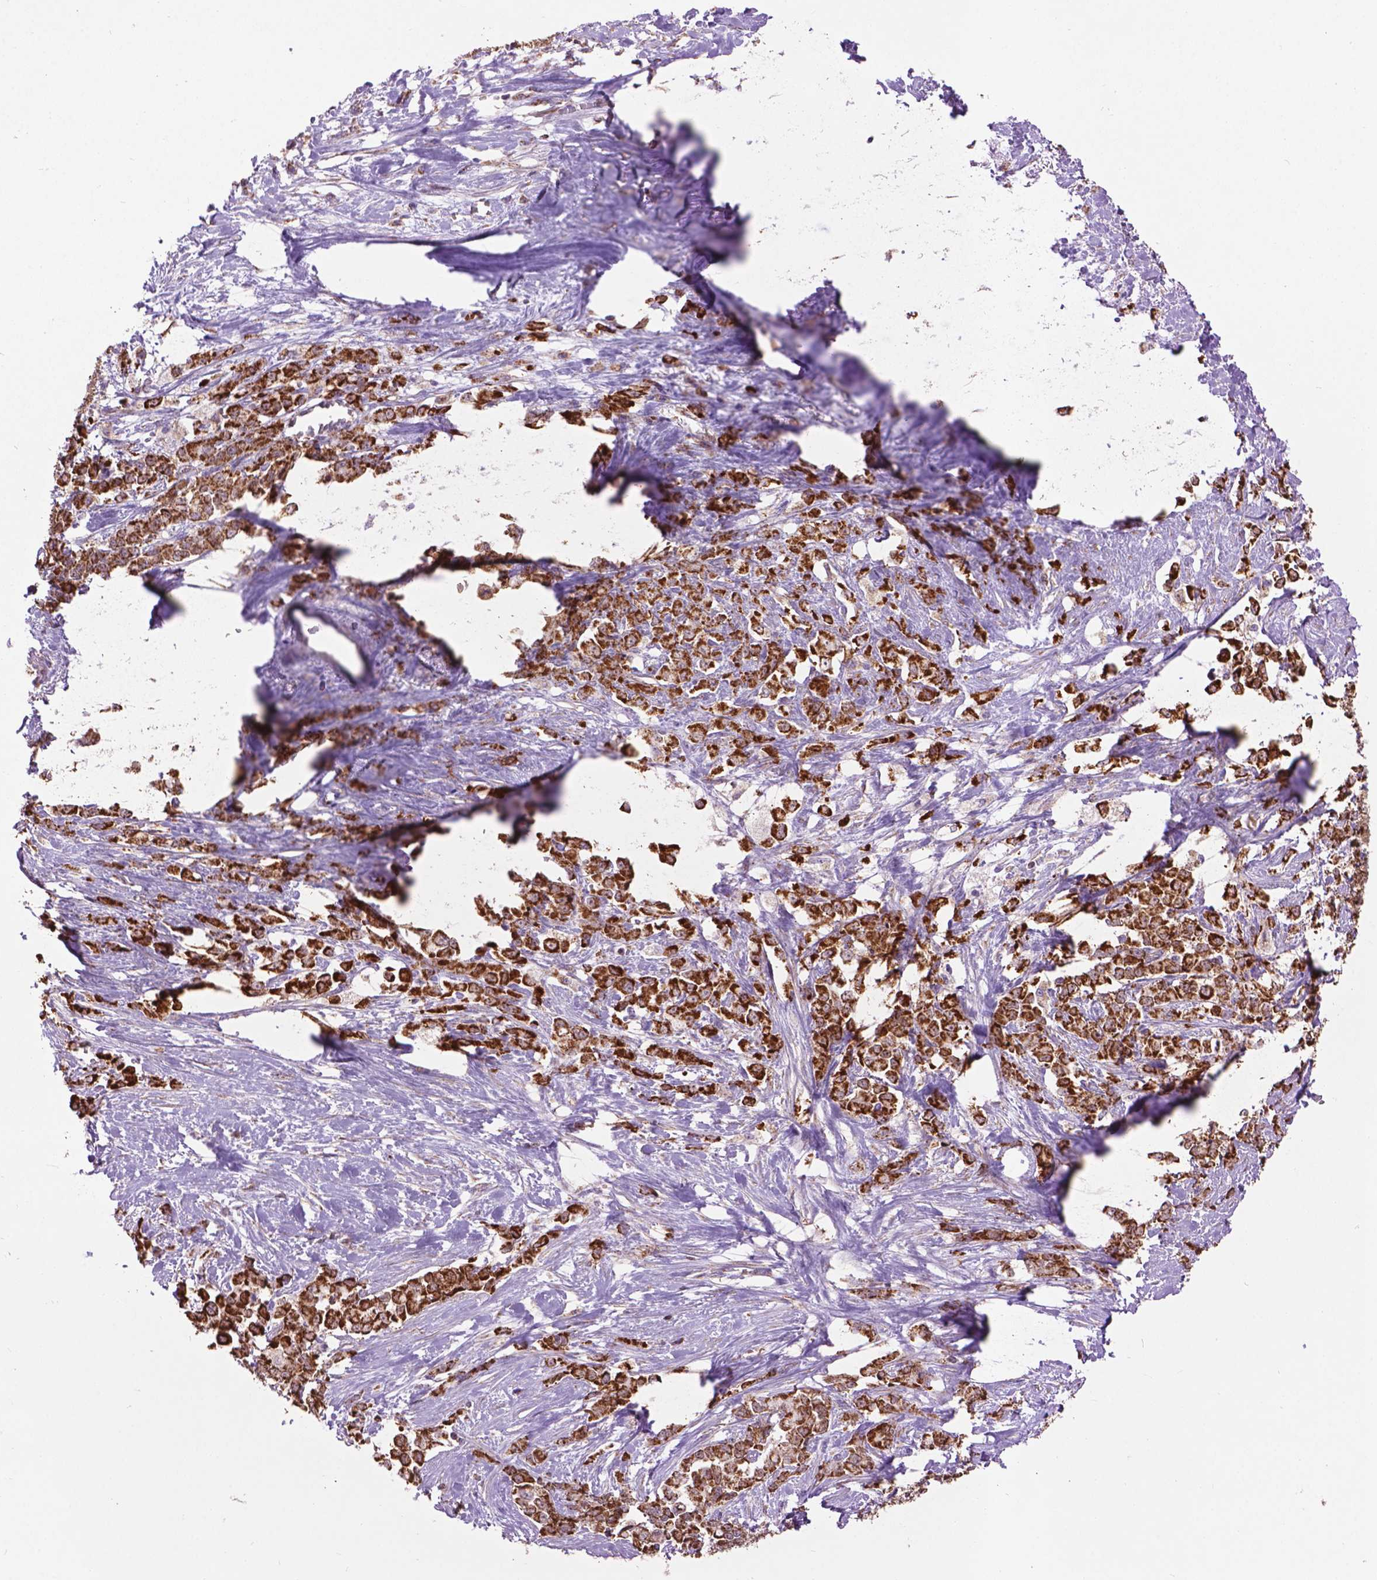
{"staining": {"intensity": "strong", "quantity": ">75%", "location": "cytoplasmic/membranous"}, "tissue": "stomach cancer", "cell_type": "Tumor cells", "image_type": "cancer", "snomed": [{"axis": "morphology", "description": "Adenocarcinoma, NOS"}, {"axis": "topography", "description": "Stomach"}], "caption": "Immunohistochemical staining of stomach cancer demonstrates high levels of strong cytoplasmic/membranous protein expression in about >75% of tumor cells. (DAB IHC with brightfield microscopy, high magnification).", "gene": "PYCR3", "patient": {"sex": "female", "age": 76}}